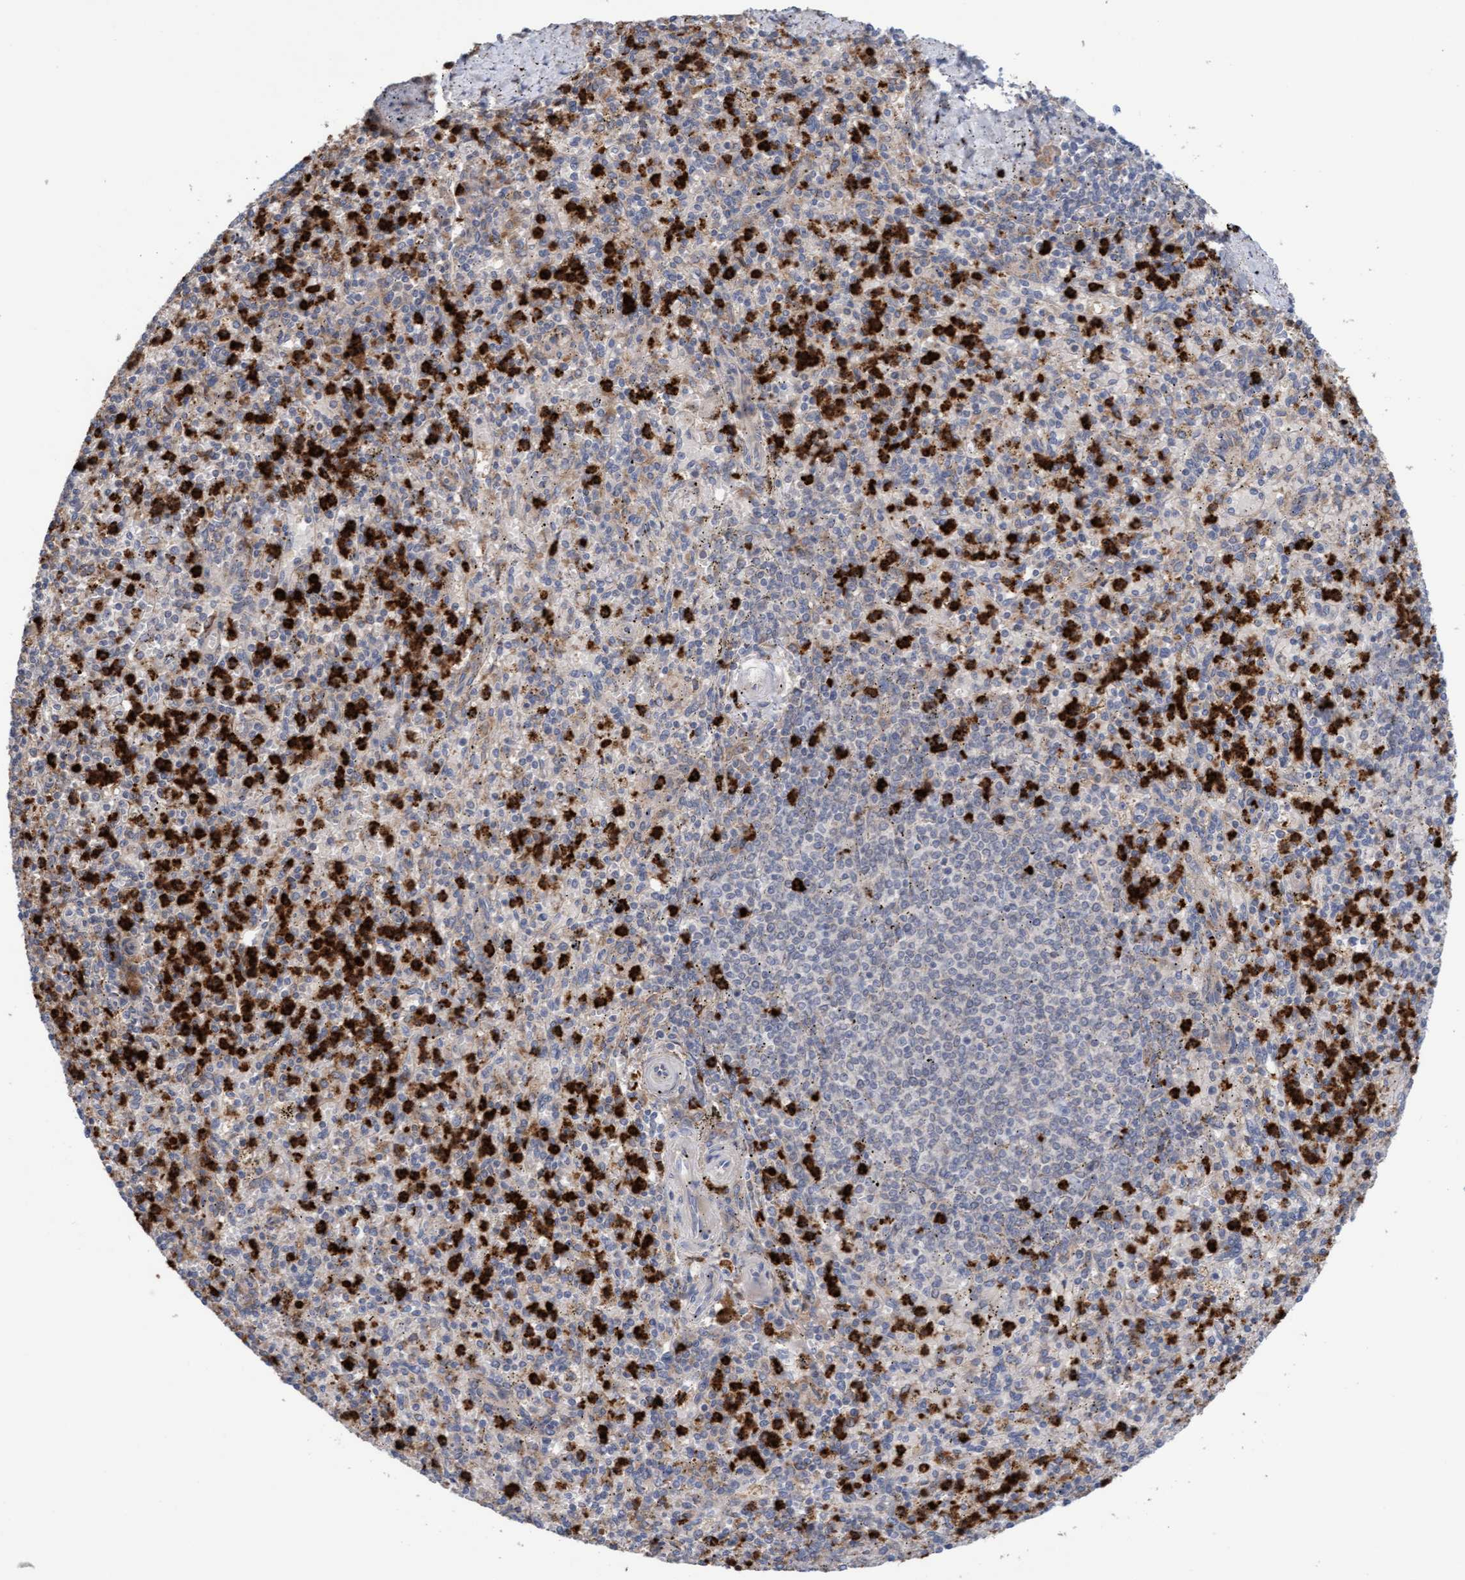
{"staining": {"intensity": "strong", "quantity": "25%-75%", "location": "cytoplasmic/membranous"}, "tissue": "spleen", "cell_type": "Cells in red pulp", "image_type": "normal", "snomed": [{"axis": "morphology", "description": "Normal tissue, NOS"}, {"axis": "topography", "description": "Spleen"}], "caption": "High-power microscopy captured an immunohistochemistry image of unremarkable spleen, revealing strong cytoplasmic/membranous expression in about 25%-75% of cells in red pulp. (DAB (3,3'-diaminobenzidine) IHC, brown staining for protein, blue staining for nuclei).", "gene": "MMP8", "patient": {"sex": "male", "age": 72}}